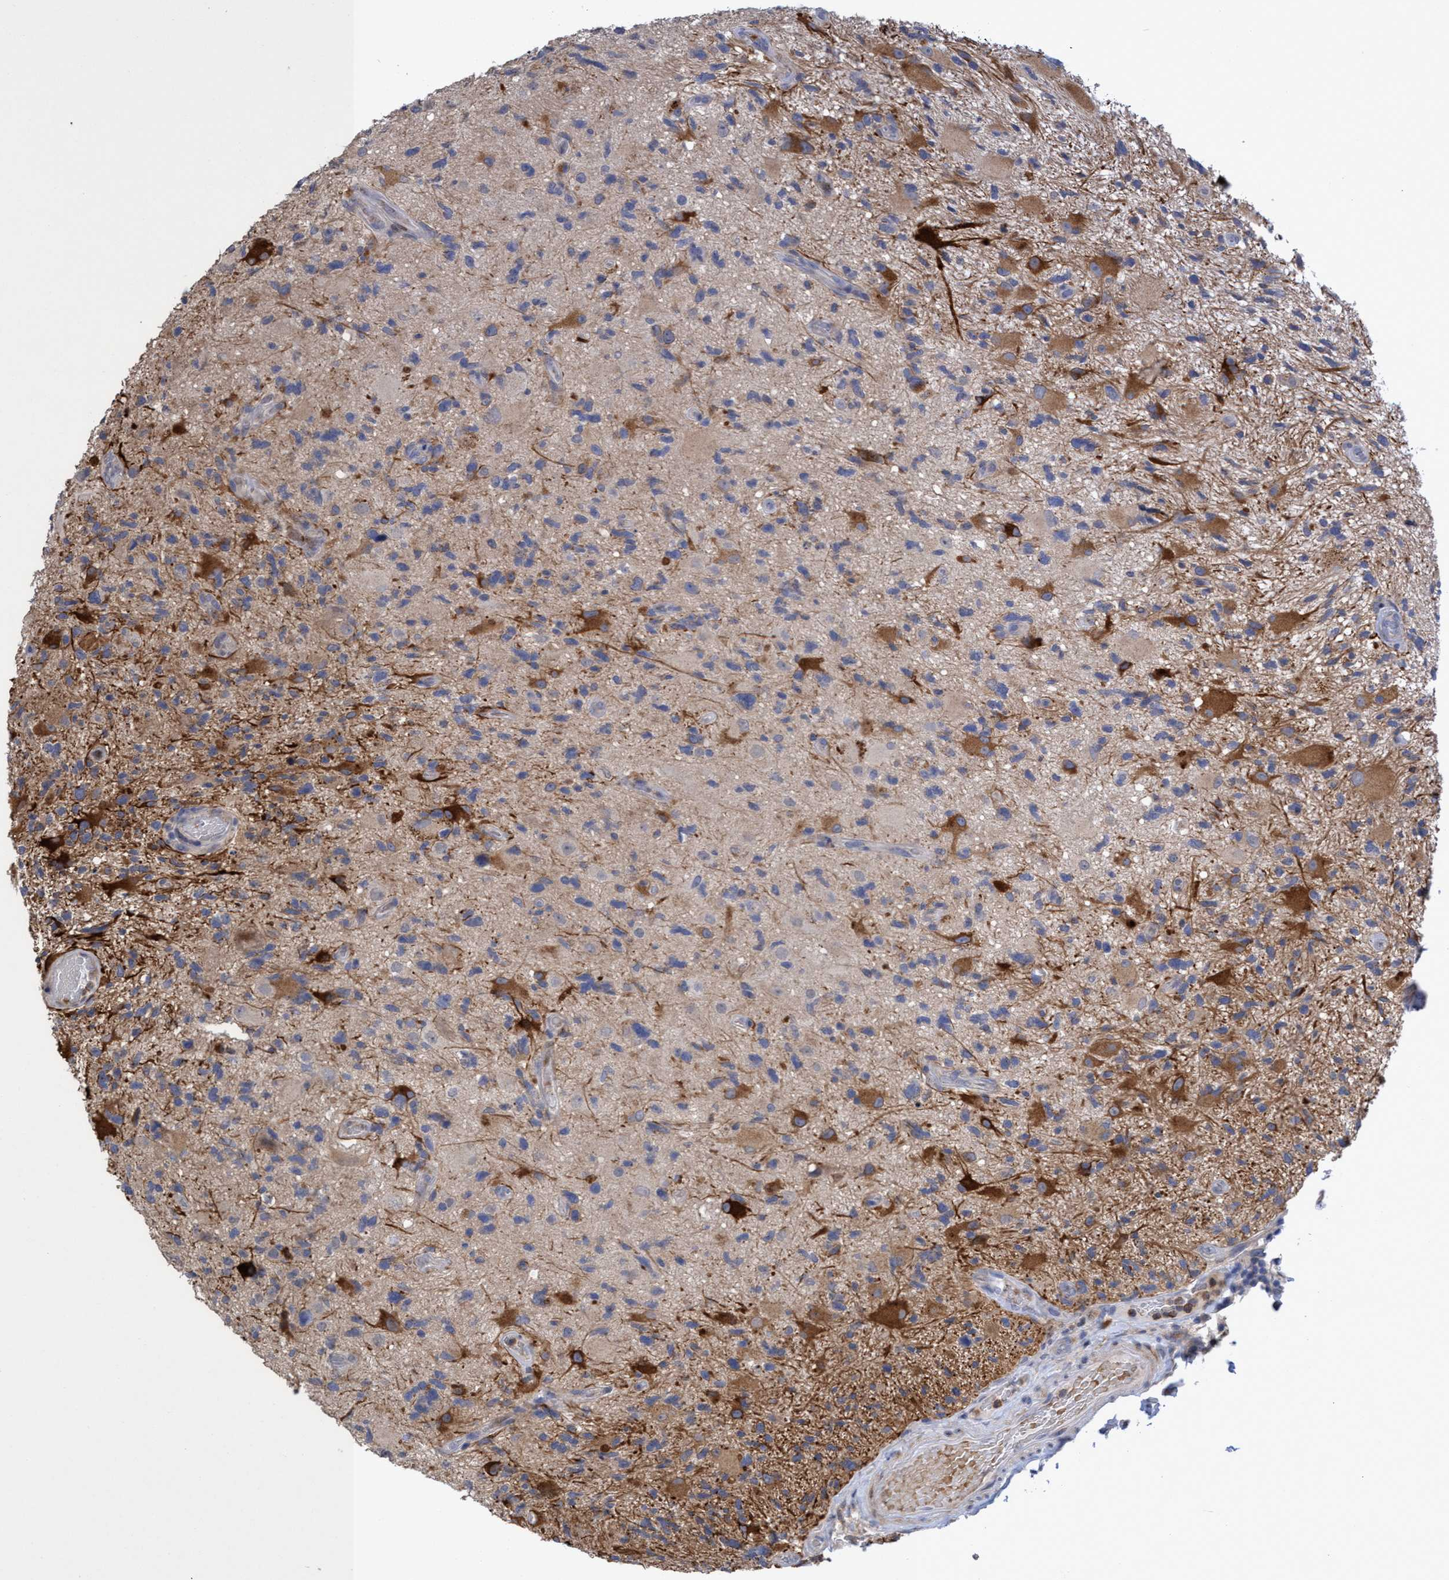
{"staining": {"intensity": "strong", "quantity": "25%-75%", "location": "cytoplasmic/membranous"}, "tissue": "glioma", "cell_type": "Tumor cells", "image_type": "cancer", "snomed": [{"axis": "morphology", "description": "Glioma, malignant, High grade"}, {"axis": "topography", "description": "Brain"}], "caption": "A brown stain labels strong cytoplasmic/membranous positivity of a protein in glioma tumor cells.", "gene": "SEMA4D", "patient": {"sex": "male", "age": 33}}